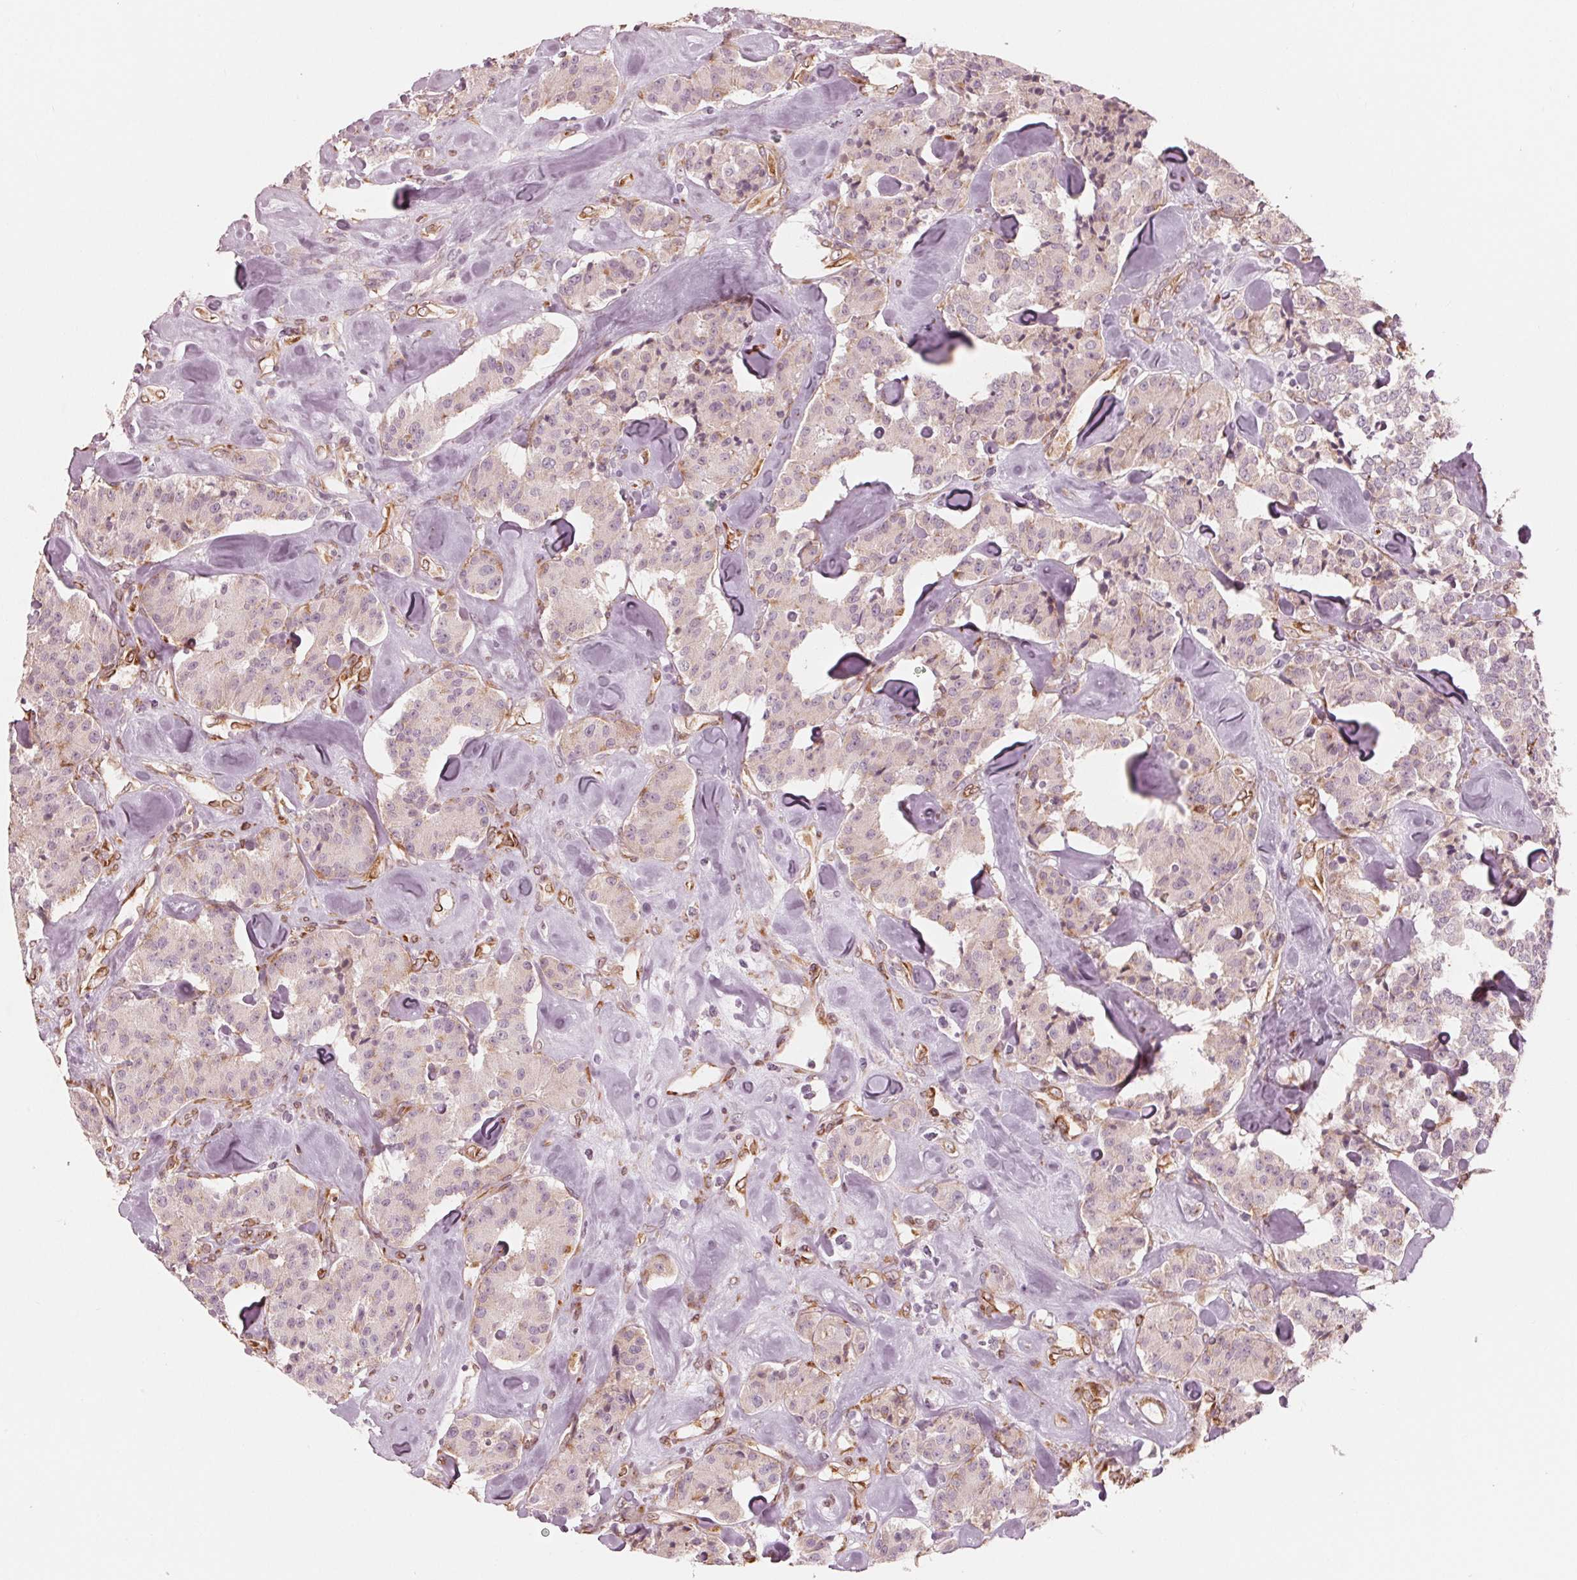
{"staining": {"intensity": "negative", "quantity": "none", "location": "none"}, "tissue": "carcinoid", "cell_type": "Tumor cells", "image_type": "cancer", "snomed": [{"axis": "morphology", "description": "Carcinoid, malignant, NOS"}, {"axis": "topography", "description": "Pancreas"}], "caption": "DAB immunohistochemical staining of human carcinoid reveals no significant expression in tumor cells.", "gene": "IKBIP", "patient": {"sex": "male", "age": 41}}